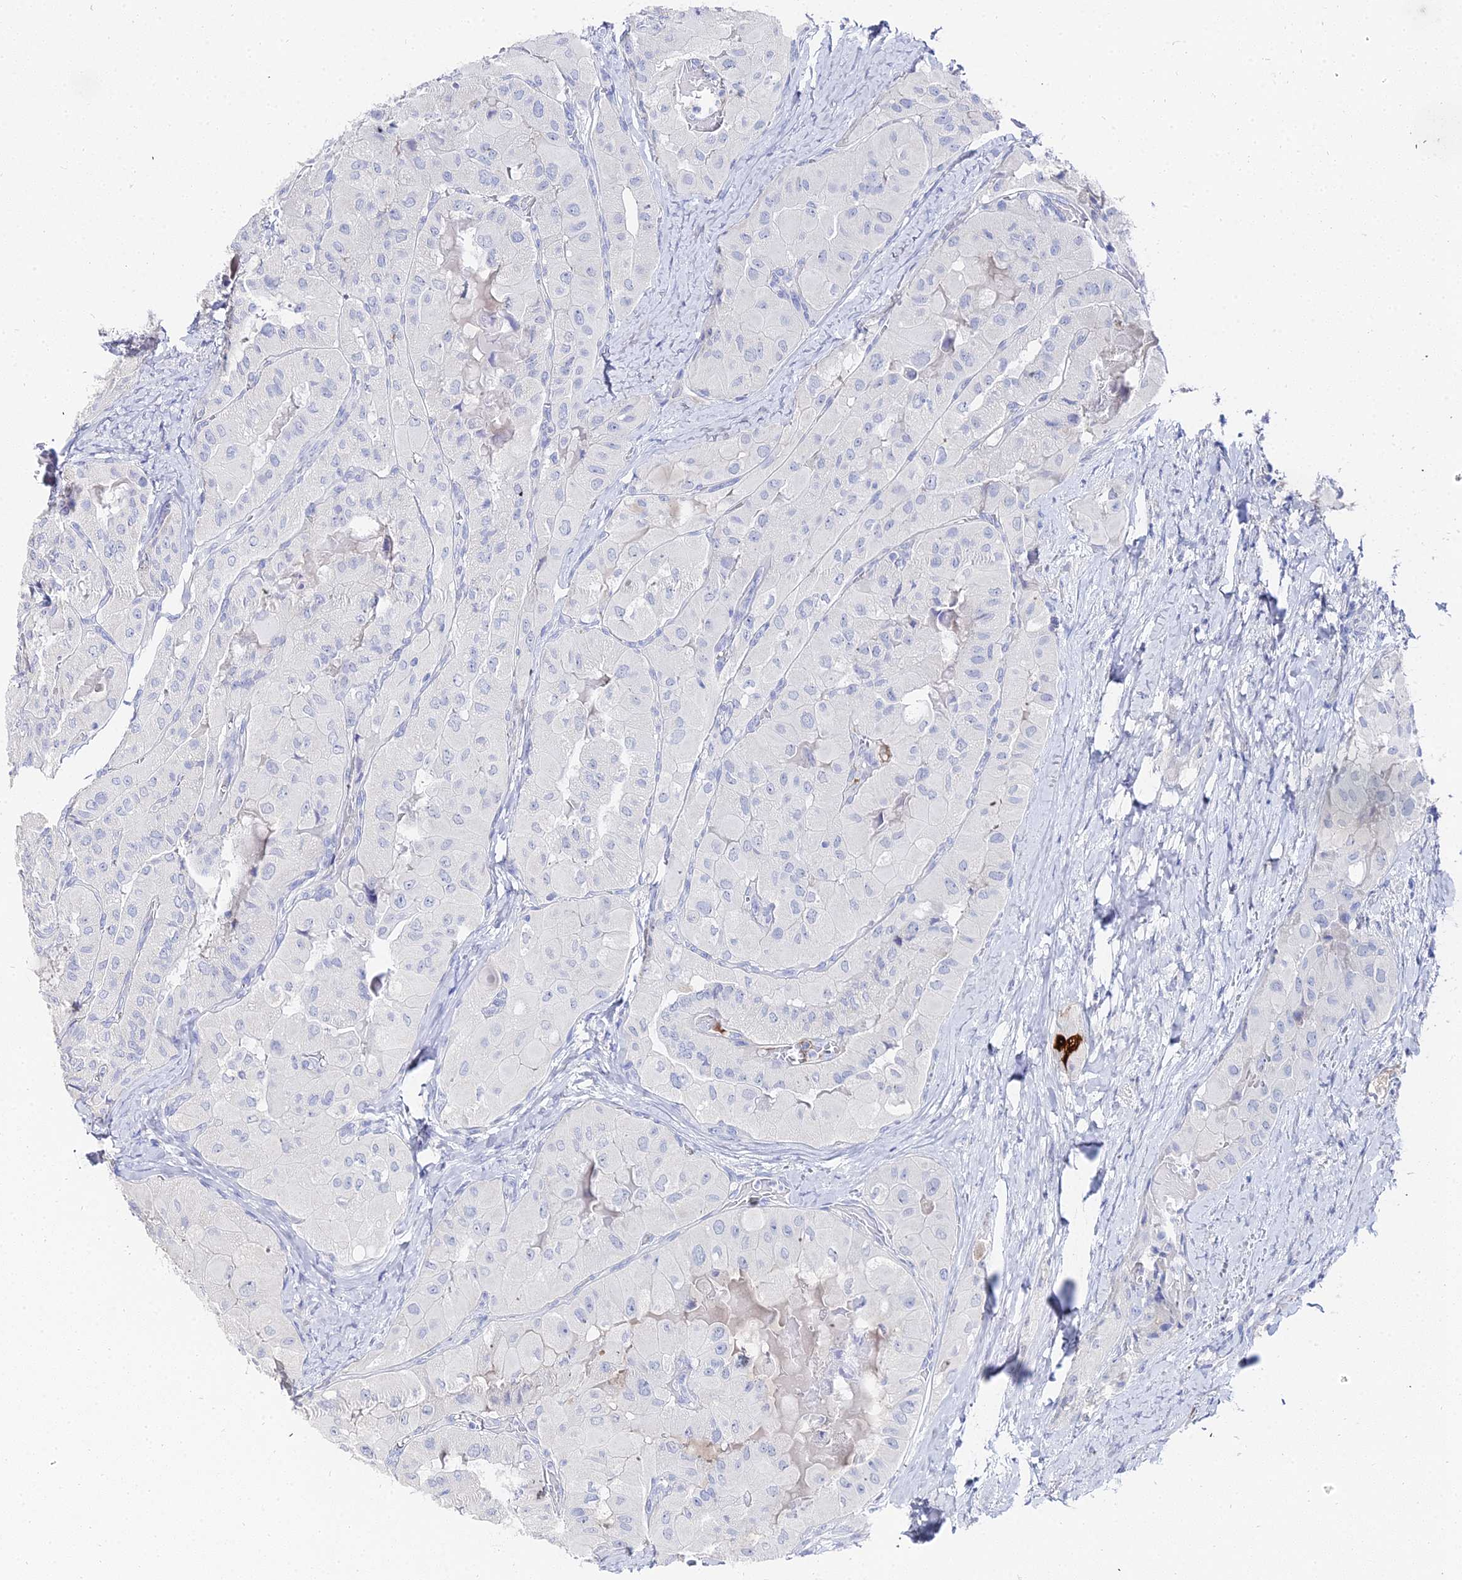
{"staining": {"intensity": "negative", "quantity": "none", "location": "none"}, "tissue": "thyroid cancer", "cell_type": "Tumor cells", "image_type": "cancer", "snomed": [{"axis": "morphology", "description": "Normal tissue, NOS"}, {"axis": "morphology", "description": "Papillary adenocarcinoma, NOS"}, {"axis": "topography", "description": "Thyroid gland"}], "caption": "This histopathology image is of thyroid cancer stained with immunohistochemistry (IHC) to label a protein in brown with the nuclei are counter-stained blue. There is no staining in tumor cells.", "gene": "KRT17", "patient": {"sex": "female", "age": 59}}